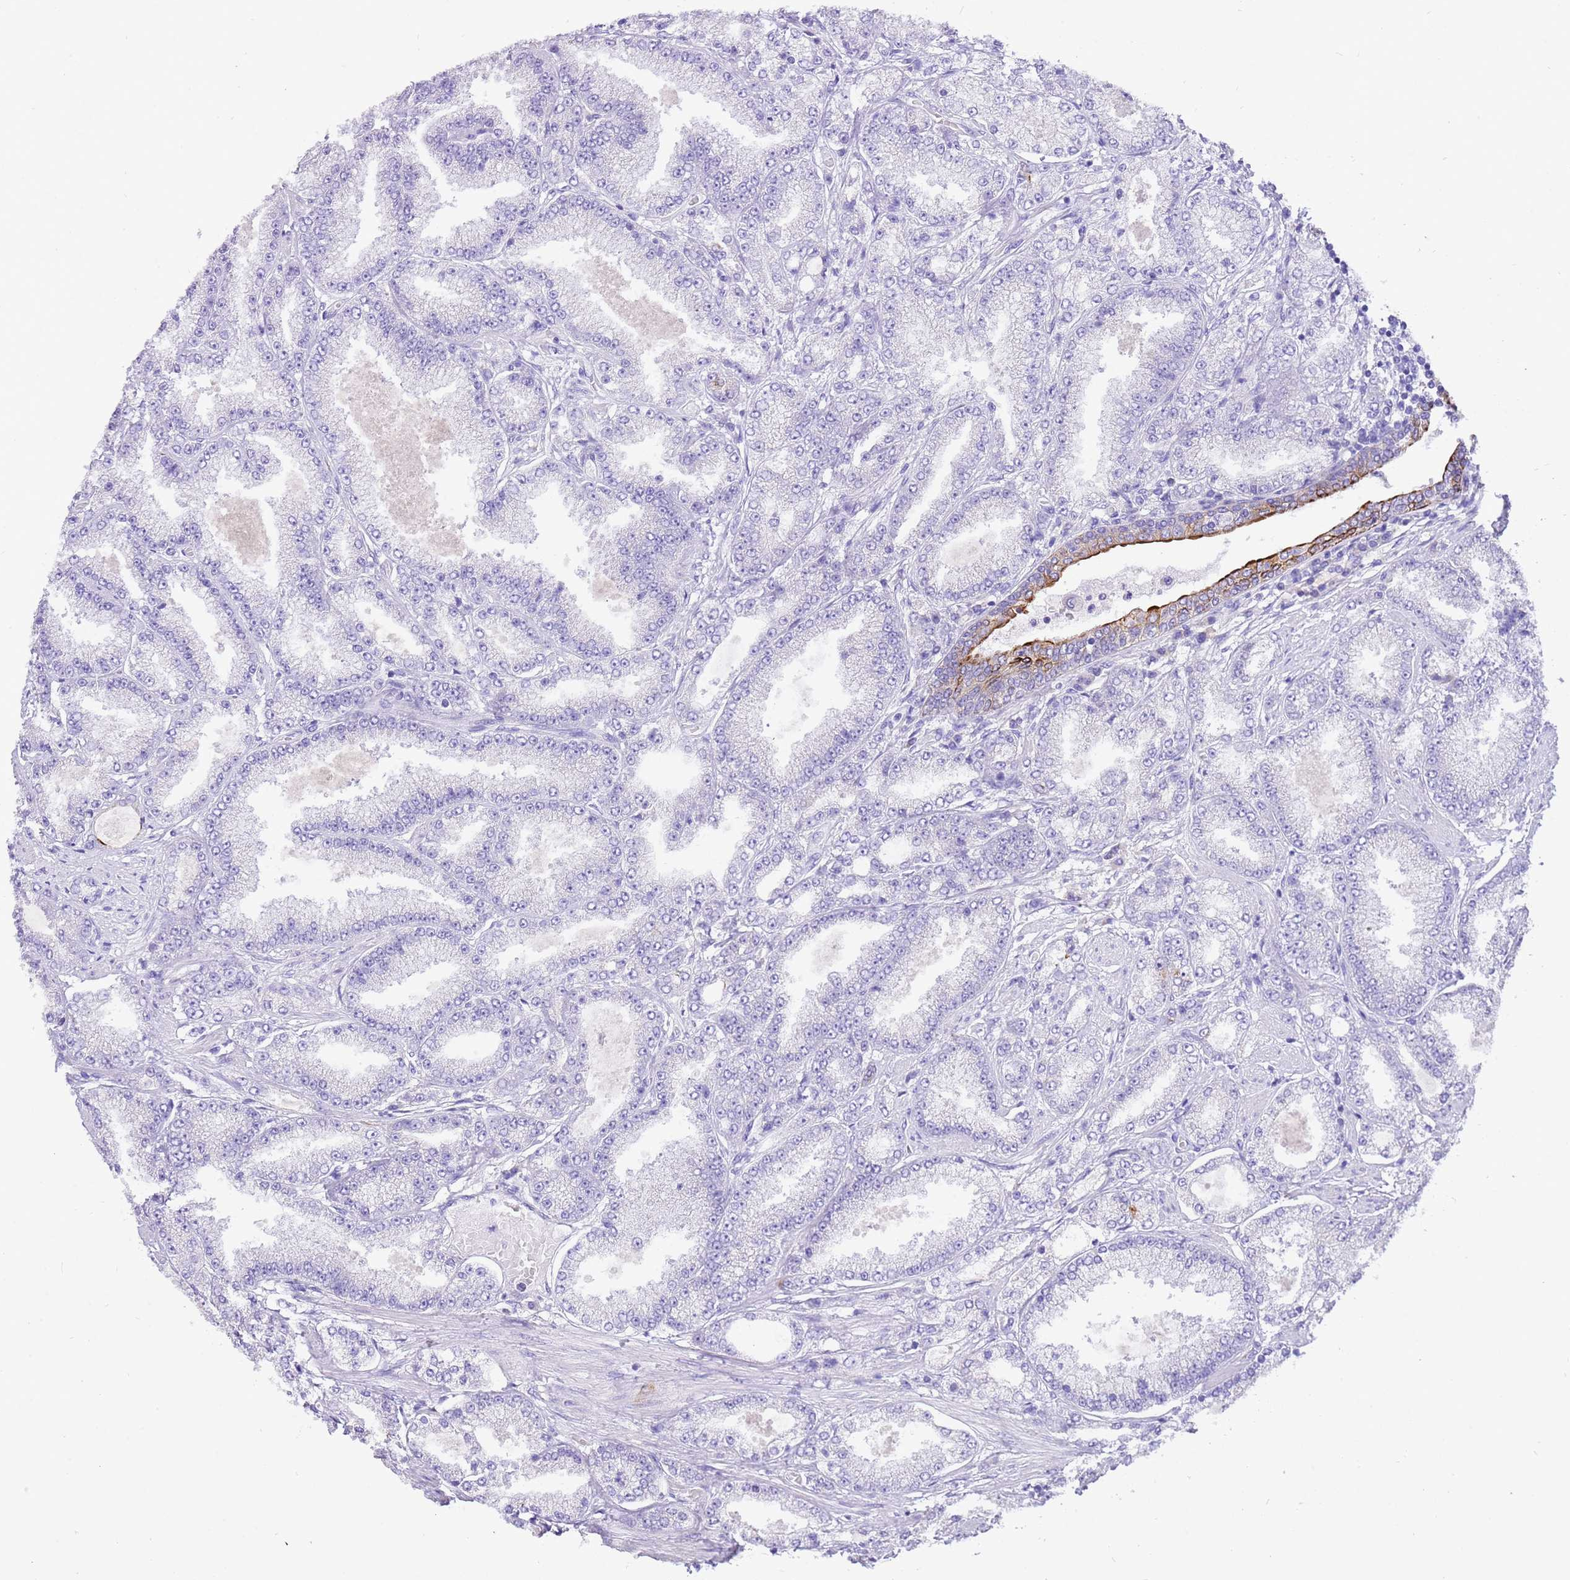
{"staining": {"intensity": "negative", "quantity": "none", "location": "none"}, "tissue": "prostate cancer", "cell_type": "Tumor cells", "image_type": "cancer", "snomed": [{"axis": "morphology", "description": "Adenocarcinoma, High grade"}, {"axis": "topography", "description": "Prostate"}], "caption": "IHC micrograph of neoplastic tissue: human adenocarcinoma (high-grade) (prostate) stained with DAB displays no significant protein positivity in tumor cells.", "gene": "R3HDM4", "patient": {"sex": "male", "age": 68}}